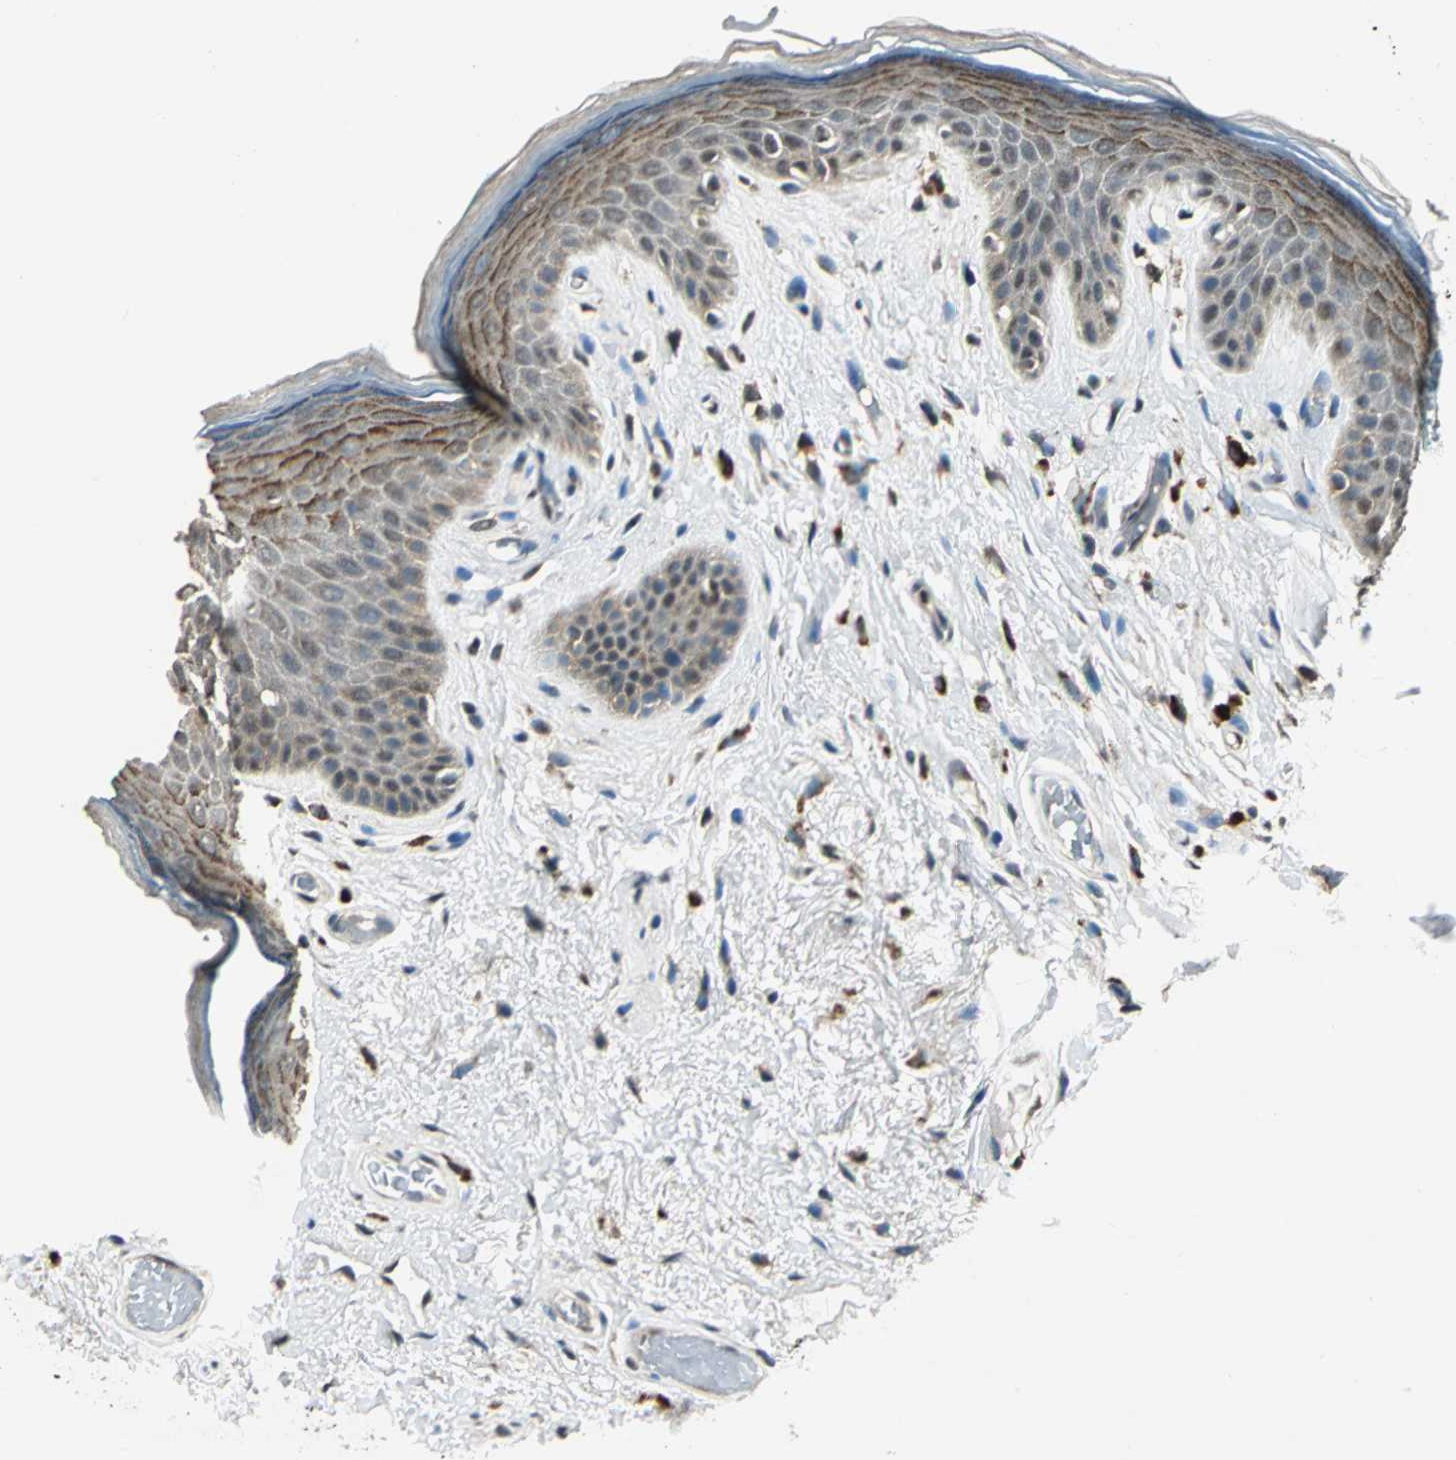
{"staining": {"intensity": "strong", "quantity": "25%-75%", "location": "cytoplasmic/membranous"}, "tissue": "skin", "cell_type": "Epidermal cells", "image_type": "normal", "snomed": [{"axis": "morphology", "description": "Normal tissue, NOS"}, {"axis": "topography", "description": "Anal"}], "caption": "A high amount of strong cytoplasmic/membranous staining is present in approximately 25%-75% of epidermal cells in unremarkable skin.", "gene": "PPP1R13L", "patient": {"sex": "male", "age": 74}}